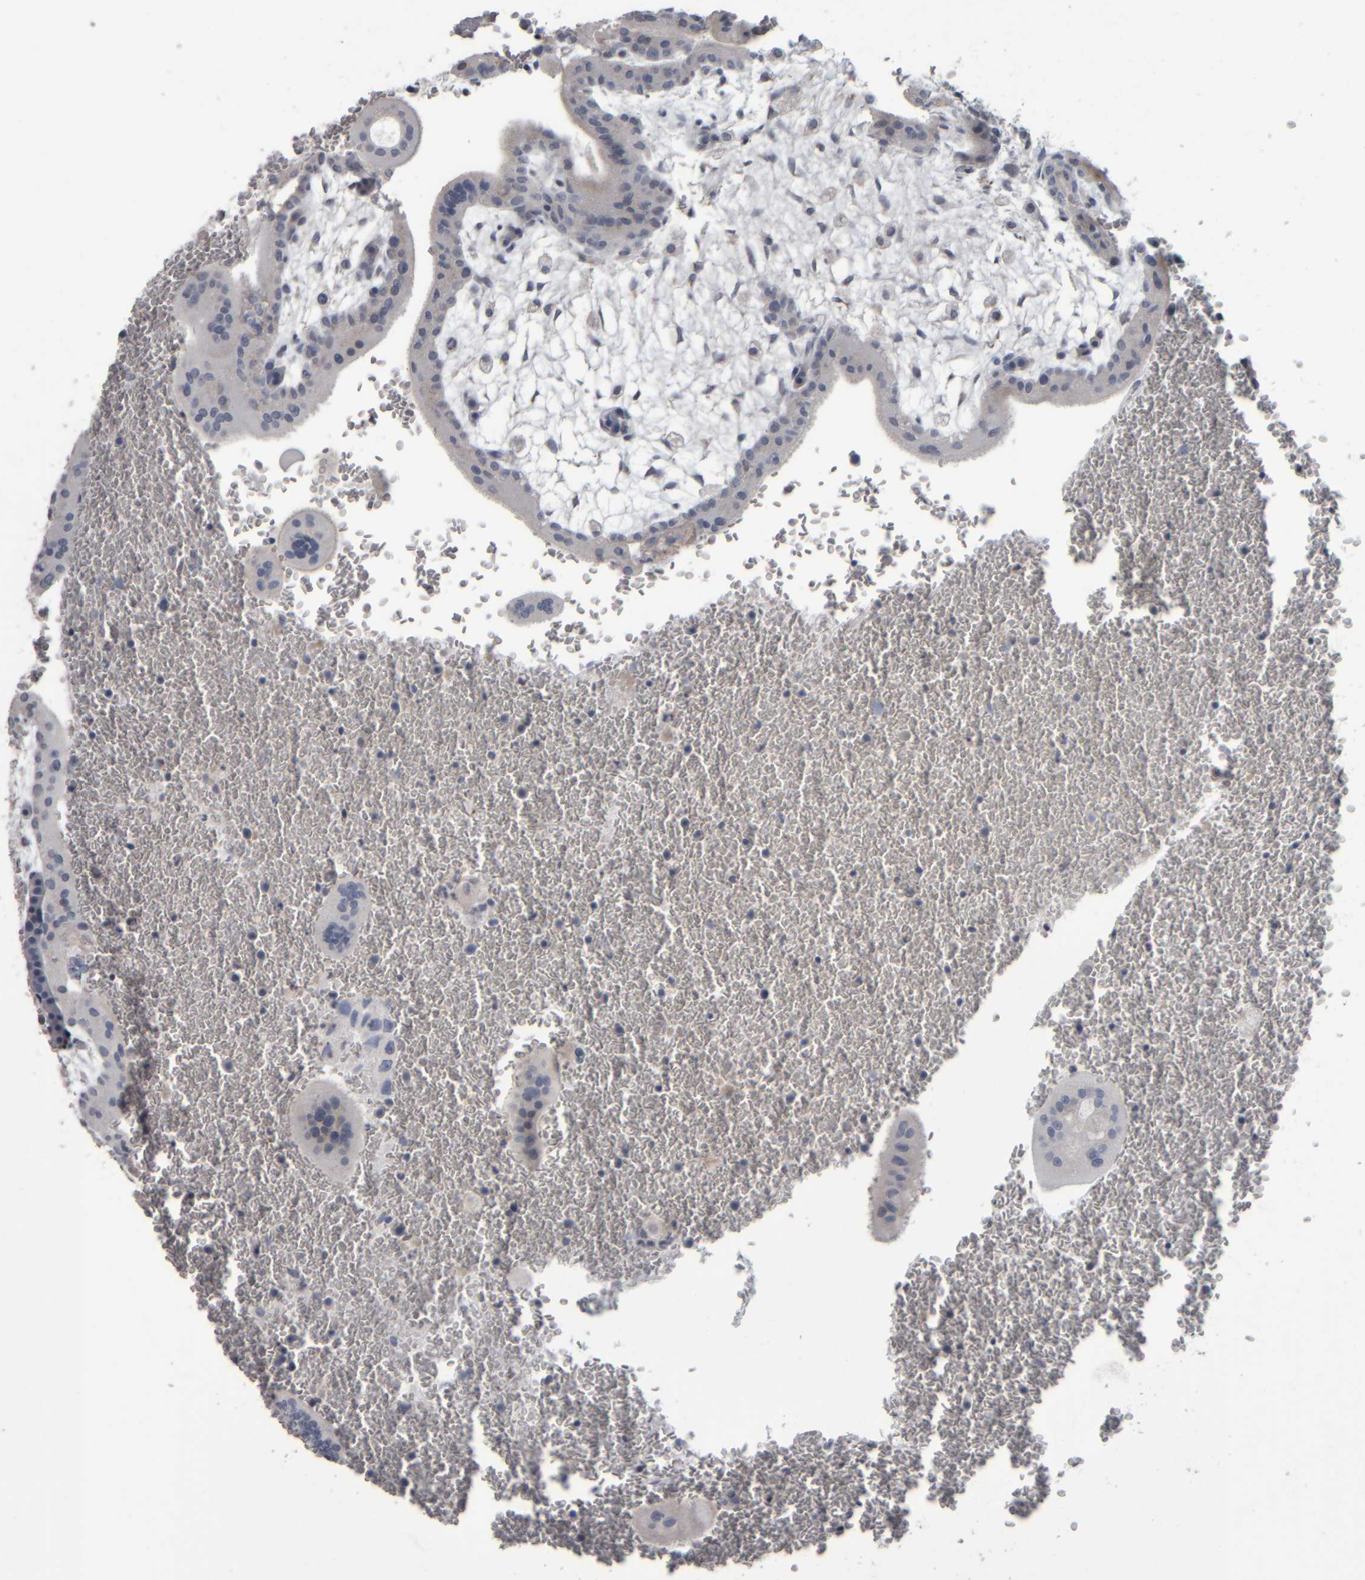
{"staining": {"intensity": "negative", "quantity": "none", "location": "none"}, "tissue": "placenta", "cell_type": "Trophoblastic cells", "image_type": "normal", "snomed": [{"axis": "morphology", "description": "Normal tissue, NOS"}, {"axis": "topography", "description": "Placenta"}], "caption": "Immunohistochemistry of unremarkable human placenta displays no expression in trophoblastic cells.", "gene": "CAVIN4", "patient": {"sex": "female", "age": 35}}